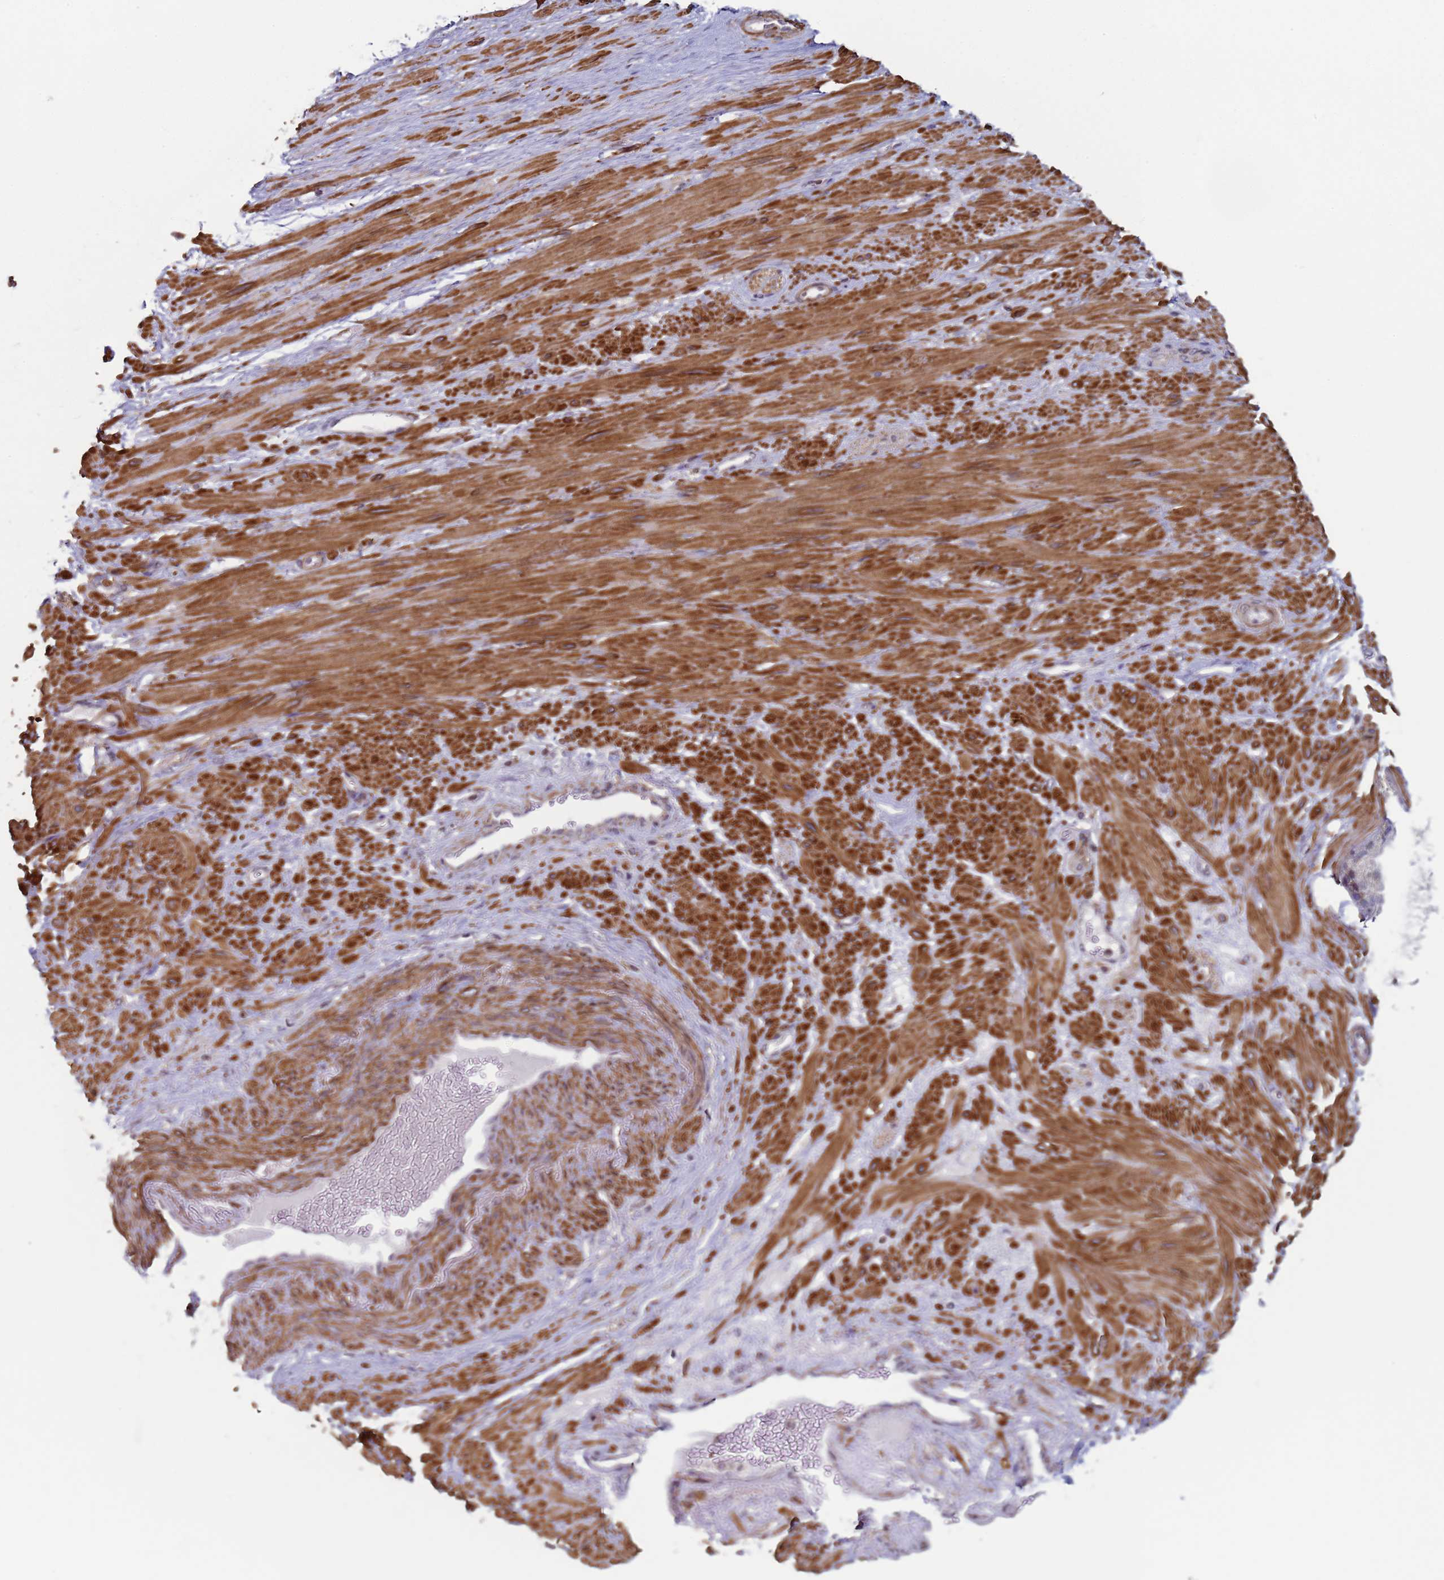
{"staining": {"intensity": "moderate", "quantity": ">75%", "location": "cytoplasmic/membranous"}, "tissue": "soft tissue", "cell_type": "Peripheral nerve", "image_type": "normal", "snomed": [{"axis": "morphology", "description": "Normal tissue, NOS"}, {"axis": "morphology", "description": "Adenocarcinoma, Low grade"}, {"axis": "topography", "description": "Prostate"}, {"axis": "topography", "description": "Peripheral nerve tissue"}], "caption": "Immunohistochemistry of unremarkable human soft tissue demonstrates medium levels of moderate cytoplasmic/membranous expression in about >75% of peripheral nerve. (DAB (3,3'-diaminobenzidine) = brown stain, brightfield microscopy at high magnification).", "gene": "SNAPC4", "patient": {"sex": "male", "age": 63}}